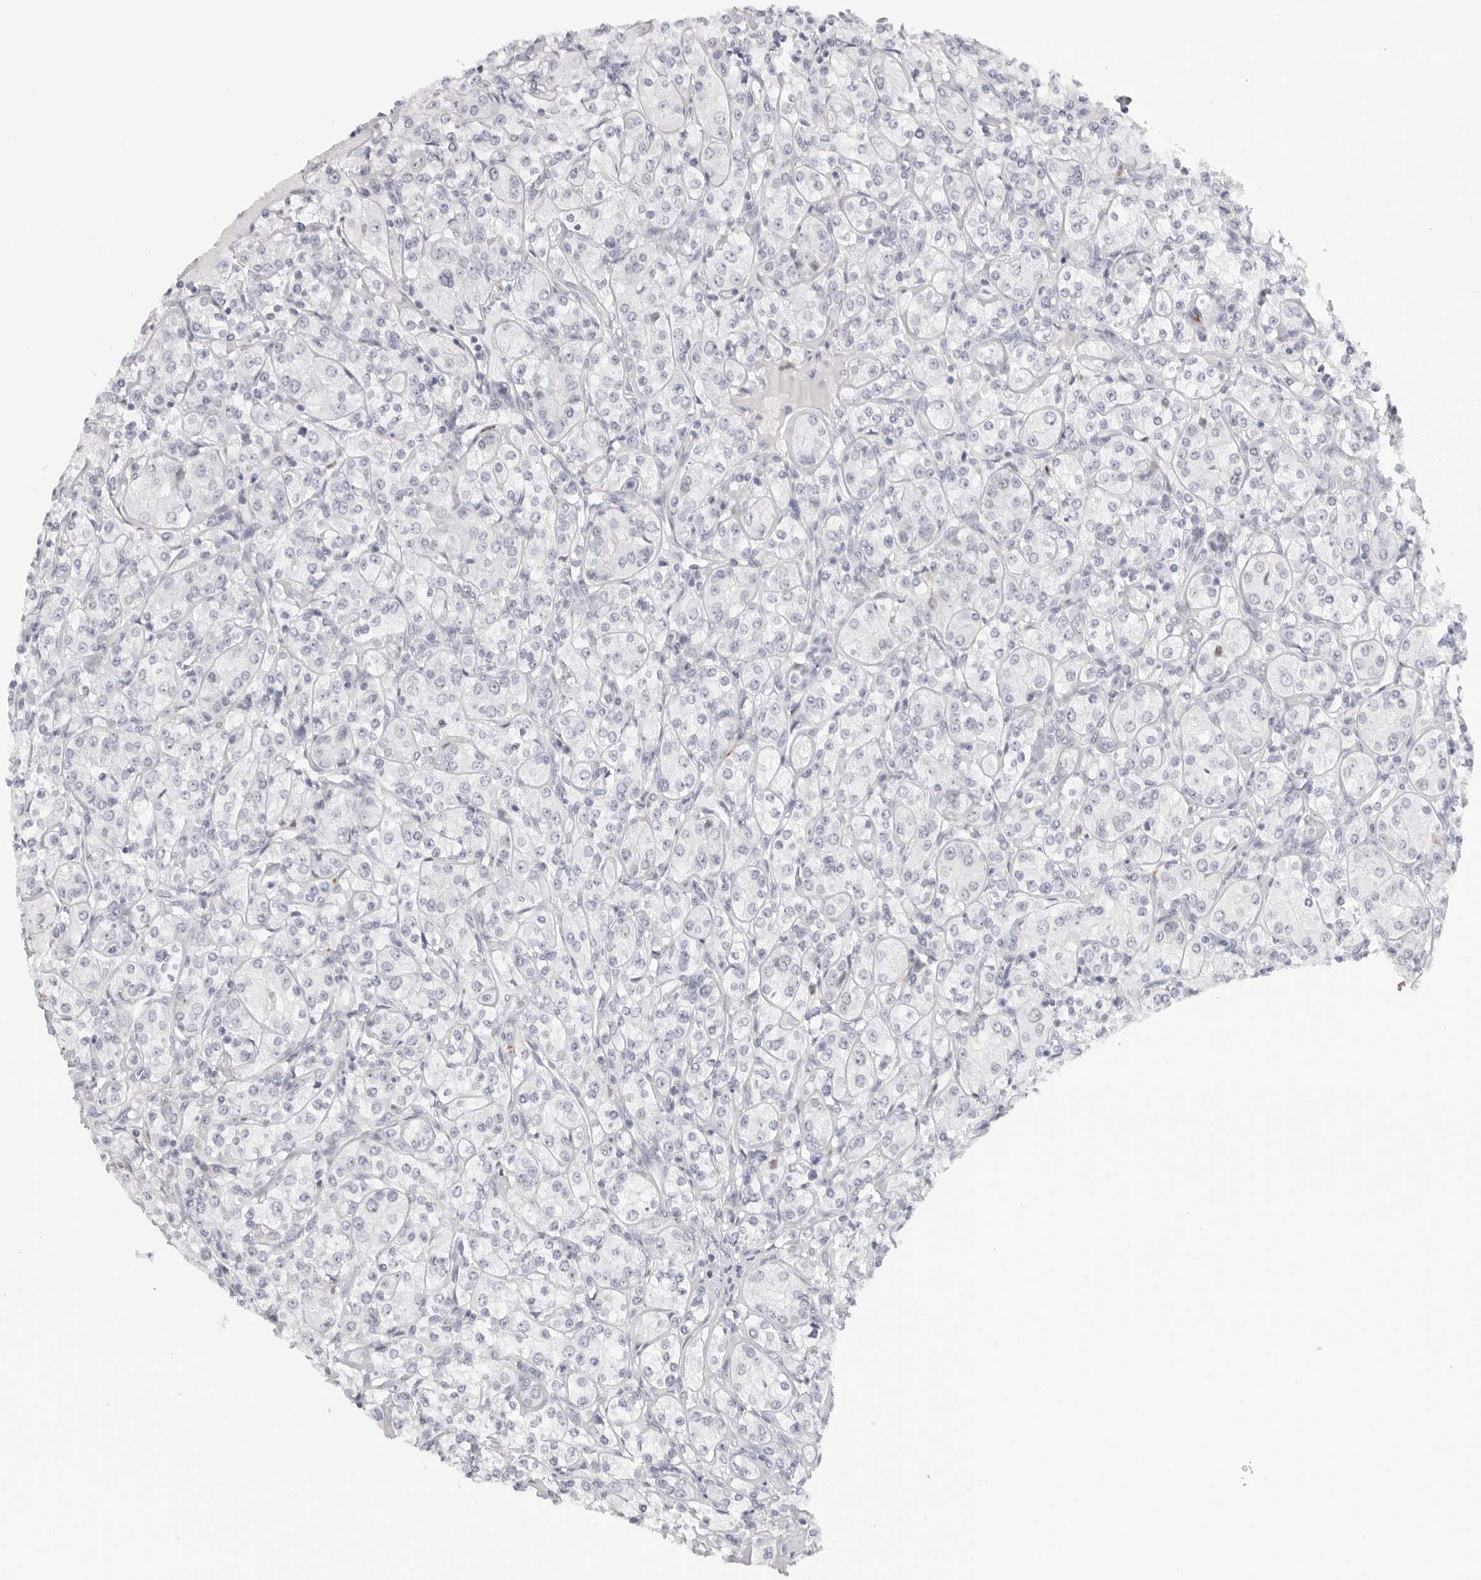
{"staining": {"intensity": "negative", "quantity": "none", "location": "none"}, "tissue": "renal cancer", "cell_type": "Tumor cells", "image_type": "cancer", "snomed": [{"axis": "morphology", "description": "Adenocarcinoma, NOS"}, {"axis": "topography", "description": "Kidney"}], "caption": "DAB immunohistochemical staining of human renal cancer displays no significant positivity in tumor cells.", "gene": "KLK12", "patient": {"sex": "male", "age": 77}}